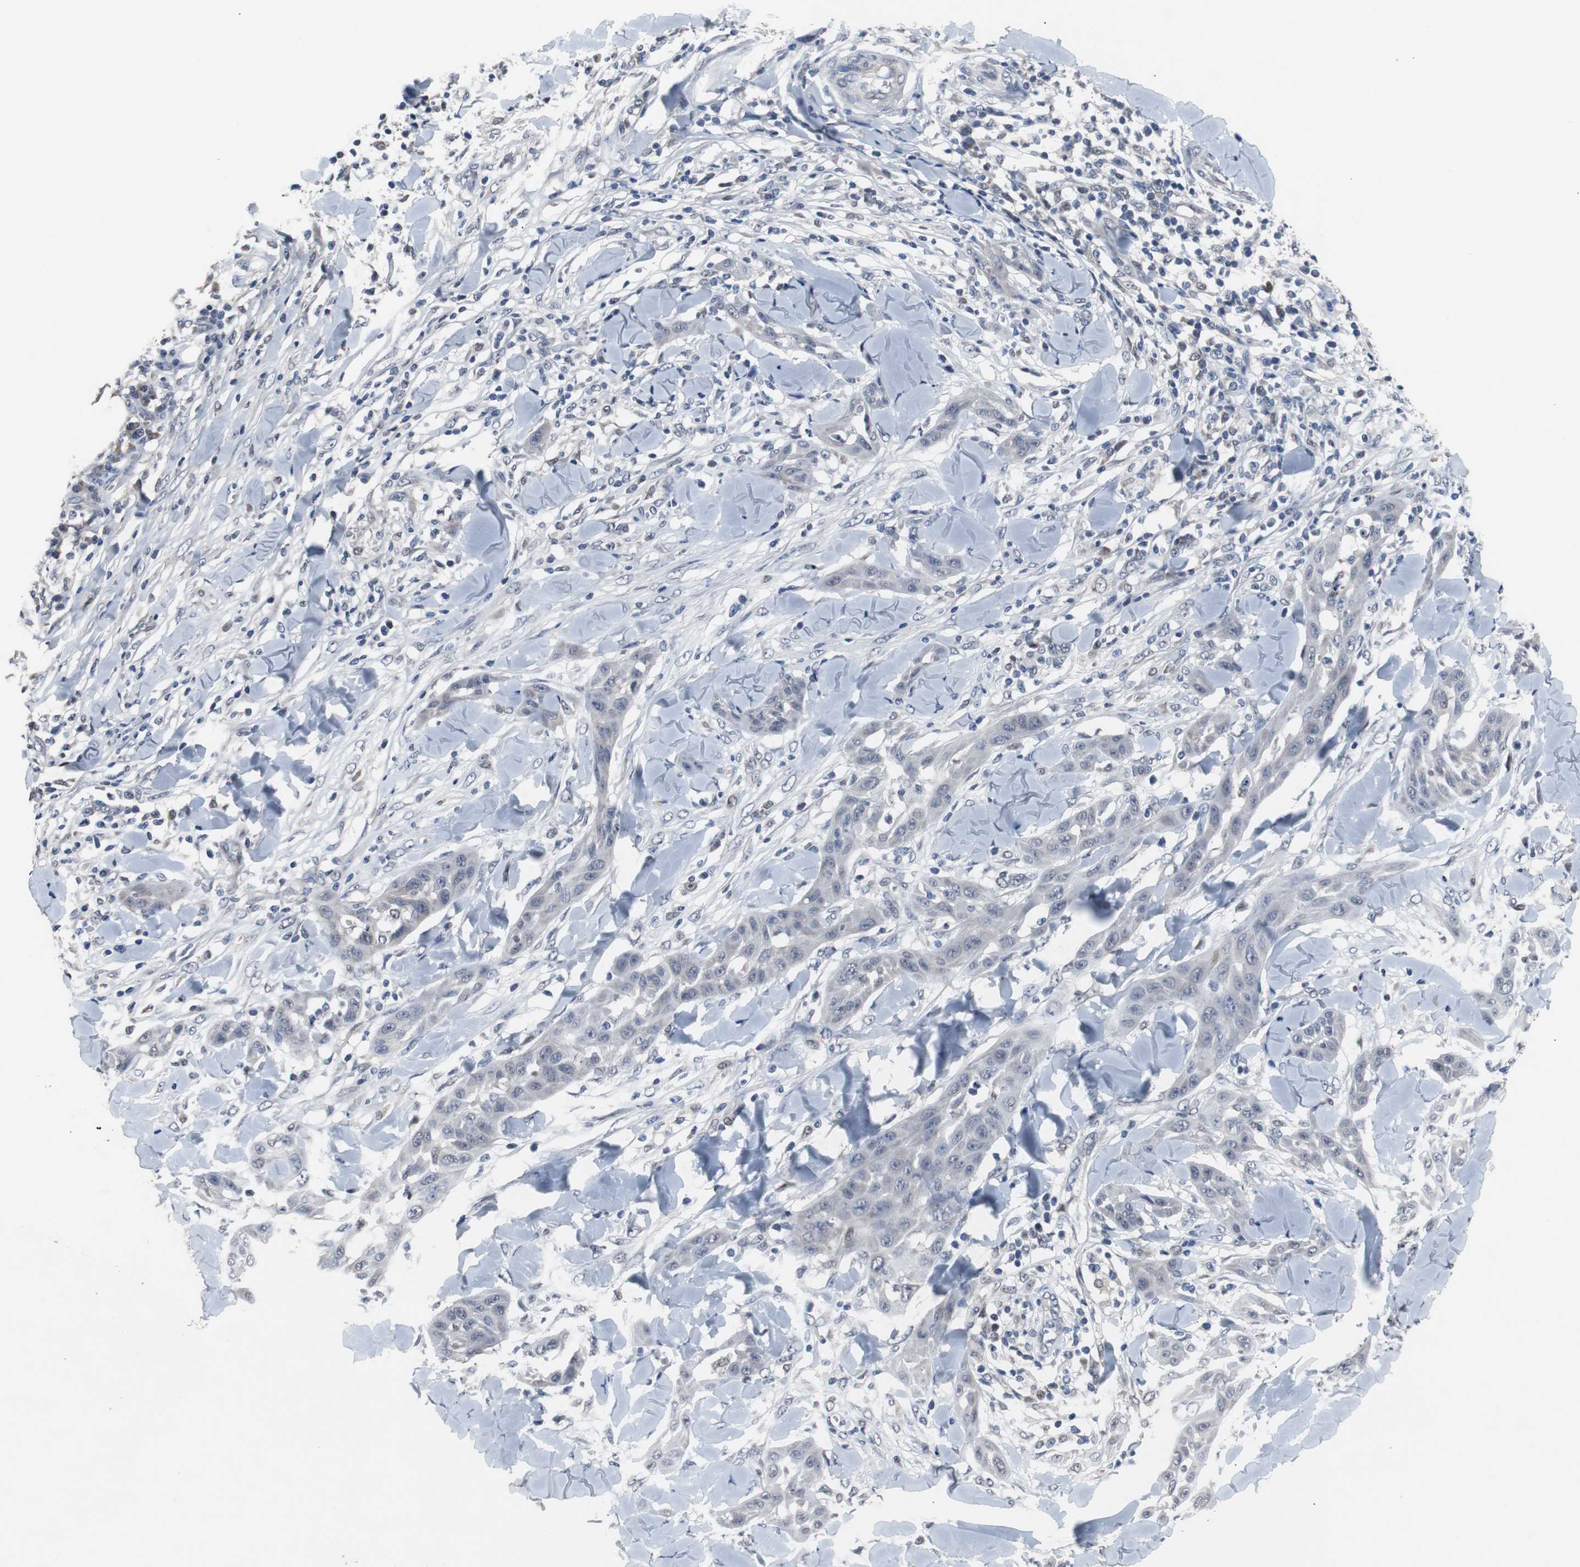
{"staining": {"intensity": "negative", "quantity": "none", "location": "none"}, "tissue": "skin cancer", "cell_type": "Tumor cells", "image_type": "cancer", "snomed": [{"axis": "morphology", "description": "Squamous cell carcinoma, NOS"}, {"axis": "topography", "description": "Skin"}], "caption": "This is an IHC histopathology image of human skin squamous cell carcinoma. There is no expression in tumor cells.", "gene": "RBM47", "patient": {"sex": "male", "age": 24}}